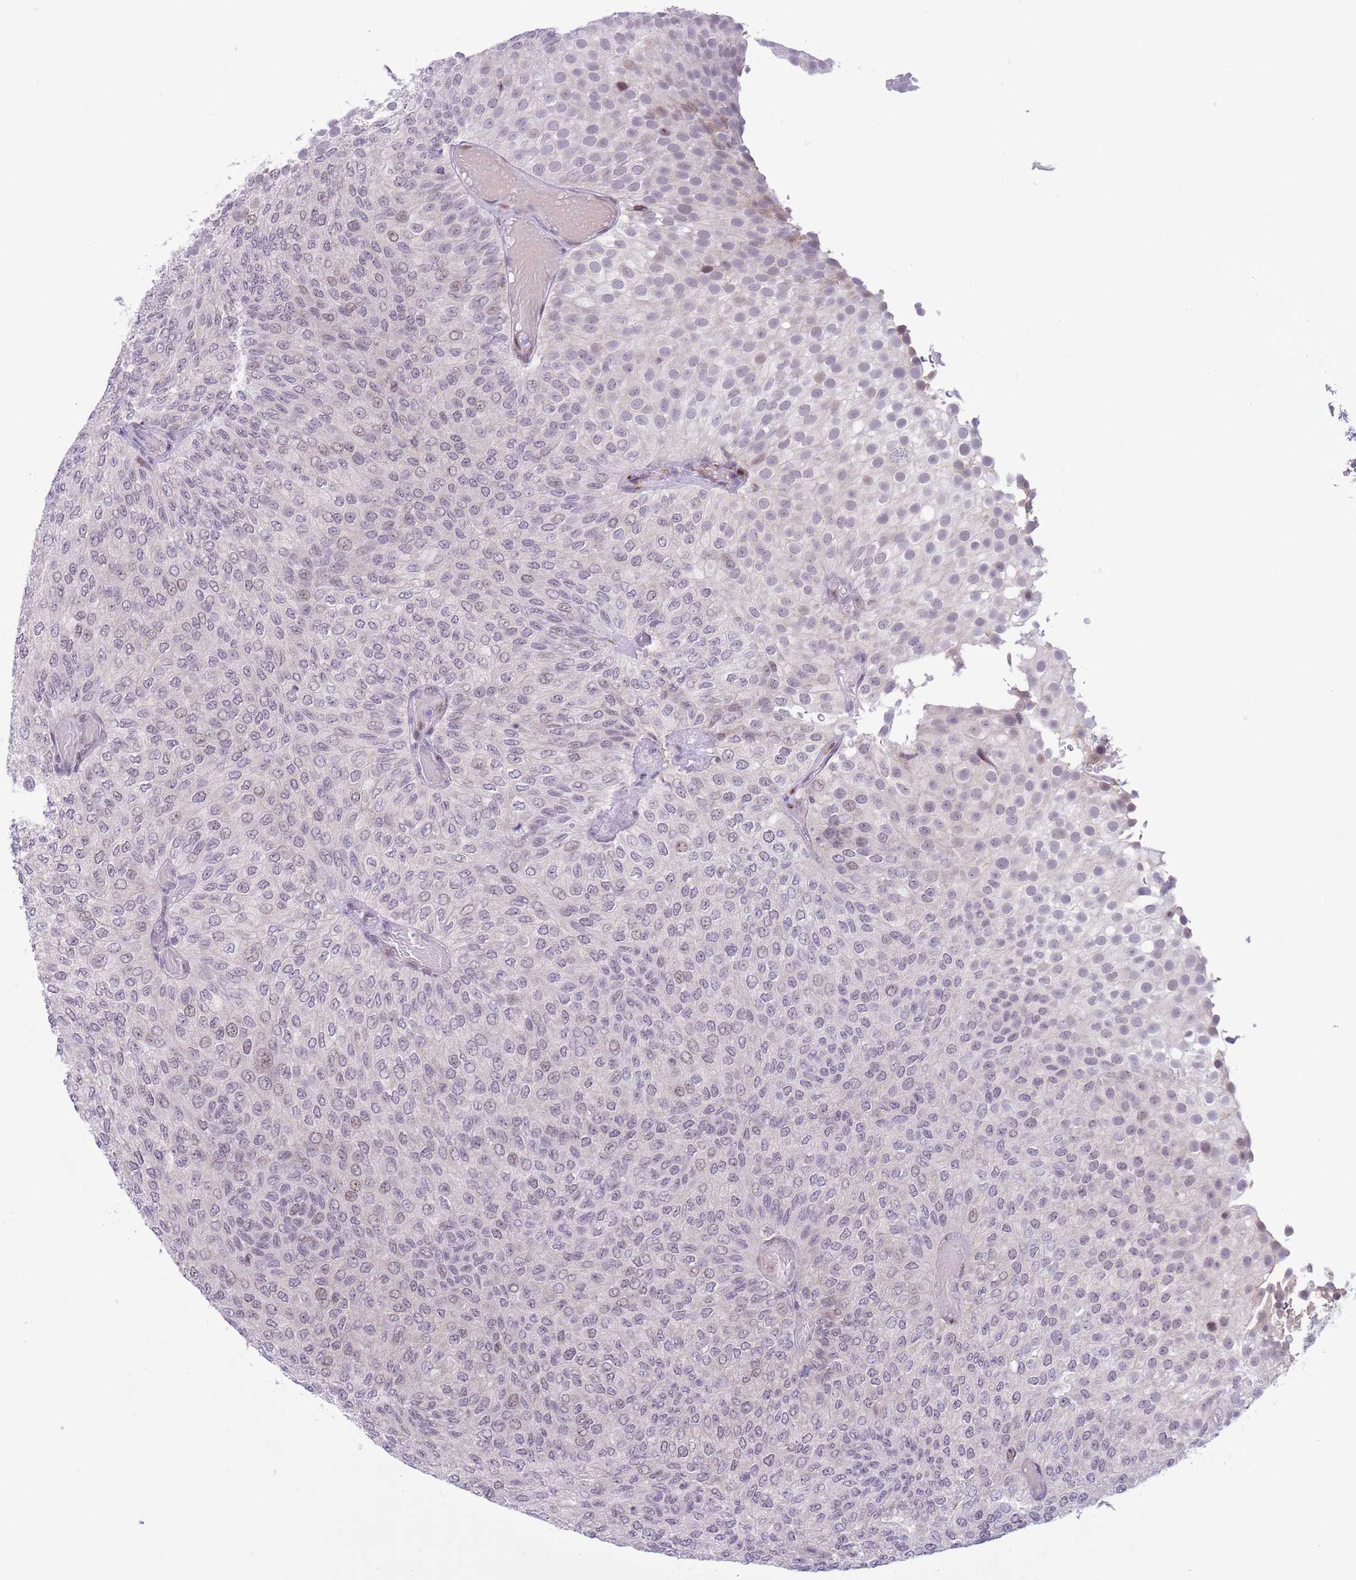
{"staining": {"intensity": "weak", "quantity": "<25%", "location": "nuclear"}, "tissue": "urothelial cancer", "cell_type": "Tumor cells", "image_type": "cancer", "snomed": [{"axis": "morphology", "description": "Urothelial carcinoma, Low grade"}, {"axis": "topography", "description": "Urinary bladder"}], "caption": "The immunohistochemistry (IHC) micrograph has no significant positivity in tumor cells of low-grade urothelial carcinoma tissue.", "gene": "ZNF576", "patient": {"sex": "male", "age": 78}}